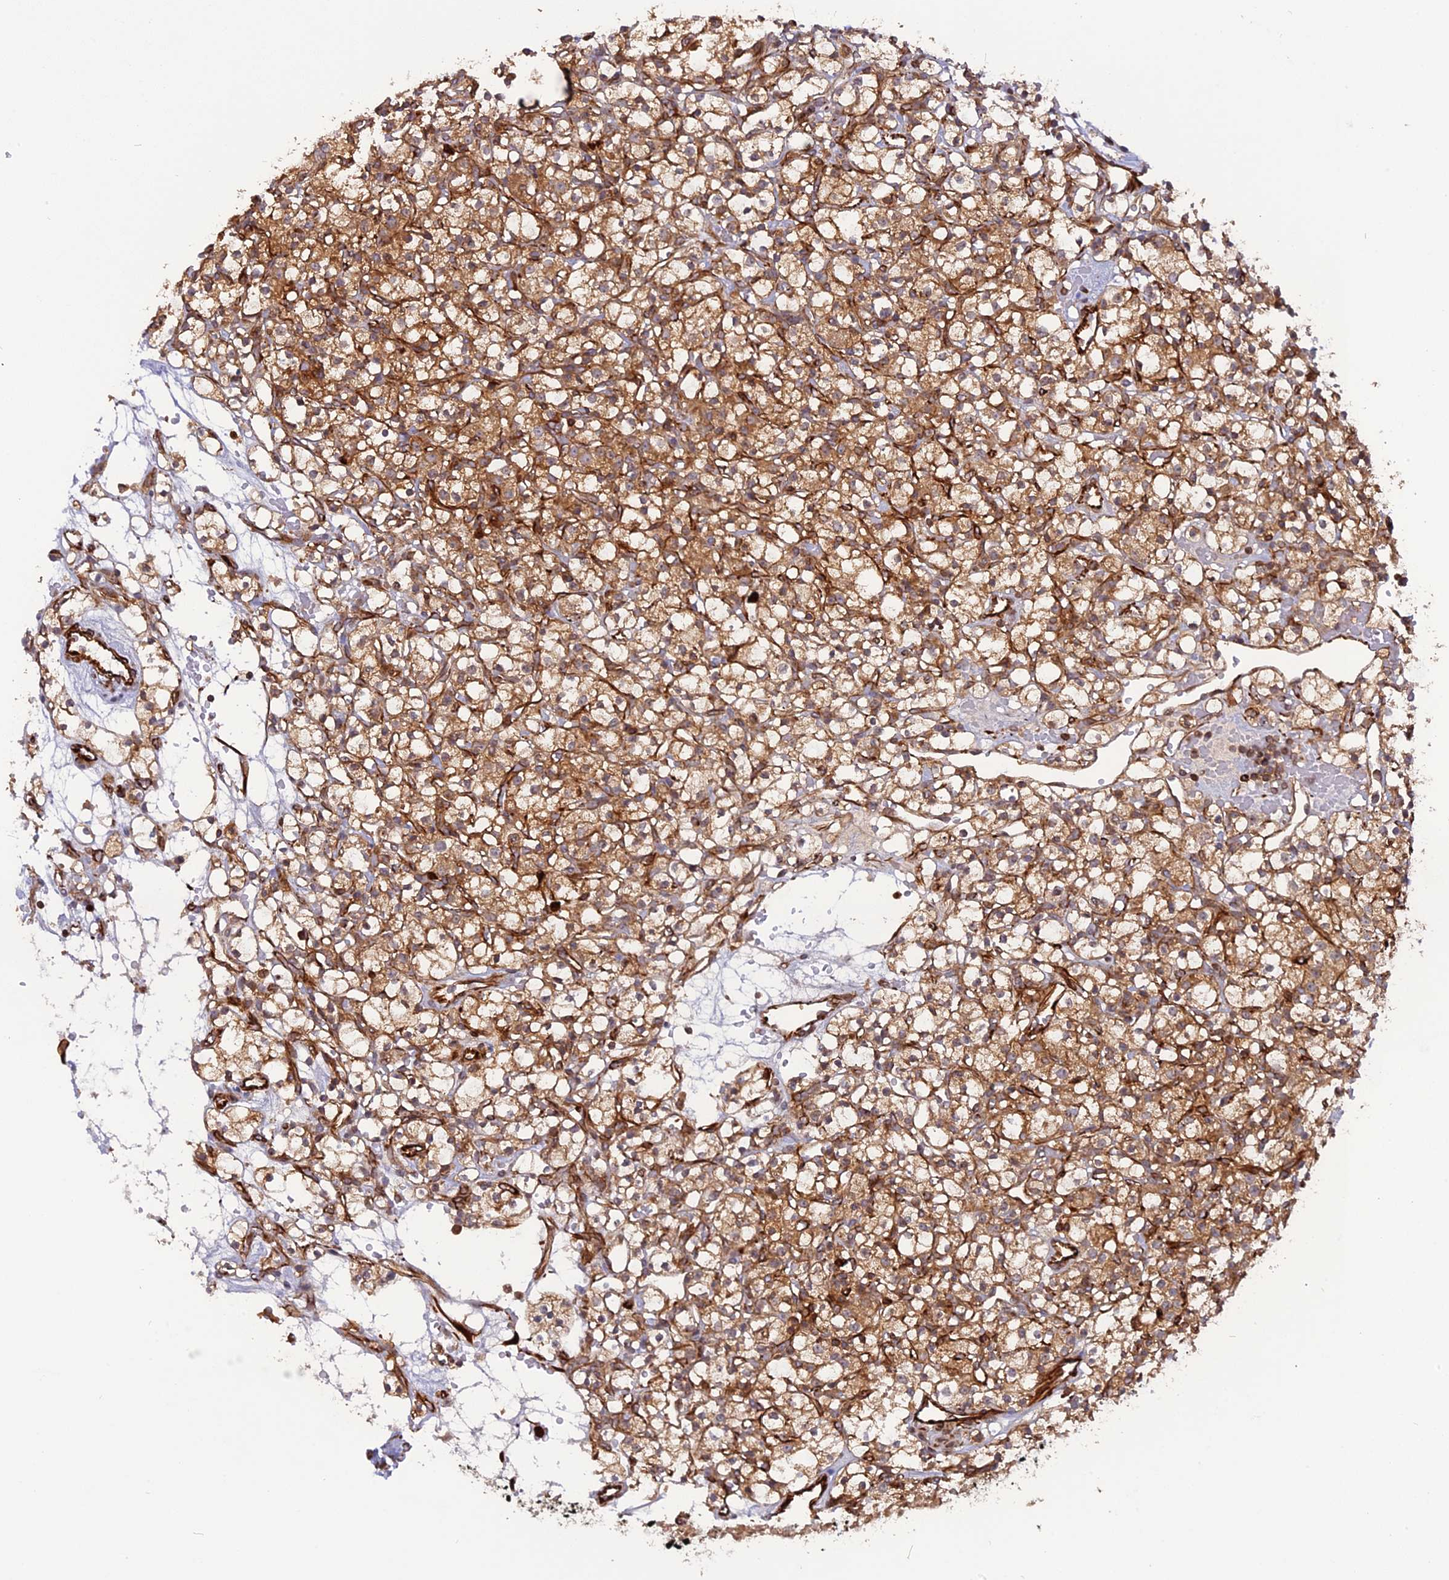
{"staining": {"intensity": "moderate", "quantity": ">75%", "location": "cytoplasmic/membranous"}, "tissue": "renal cancer", "cell_type": "Tumor cells", "image_type": "cancer", "snomed": [{"axis": "morphology", "description": "Adenocarcinoma, NOS"}, {"axis": "topography", "description": "Kidney"}], "caption": "A micrograph of human adenocarcinoma (renal) stained for a protein exhibits moderate cytoplasmic/membranous brown staining in tumor cells. (DAB (3,3'-diaminobenzidine) = brown stain, brightfield microscopy at high magnification).", "gene": "PHLDB3", "patient": {"sex": "female", "age": 59}}